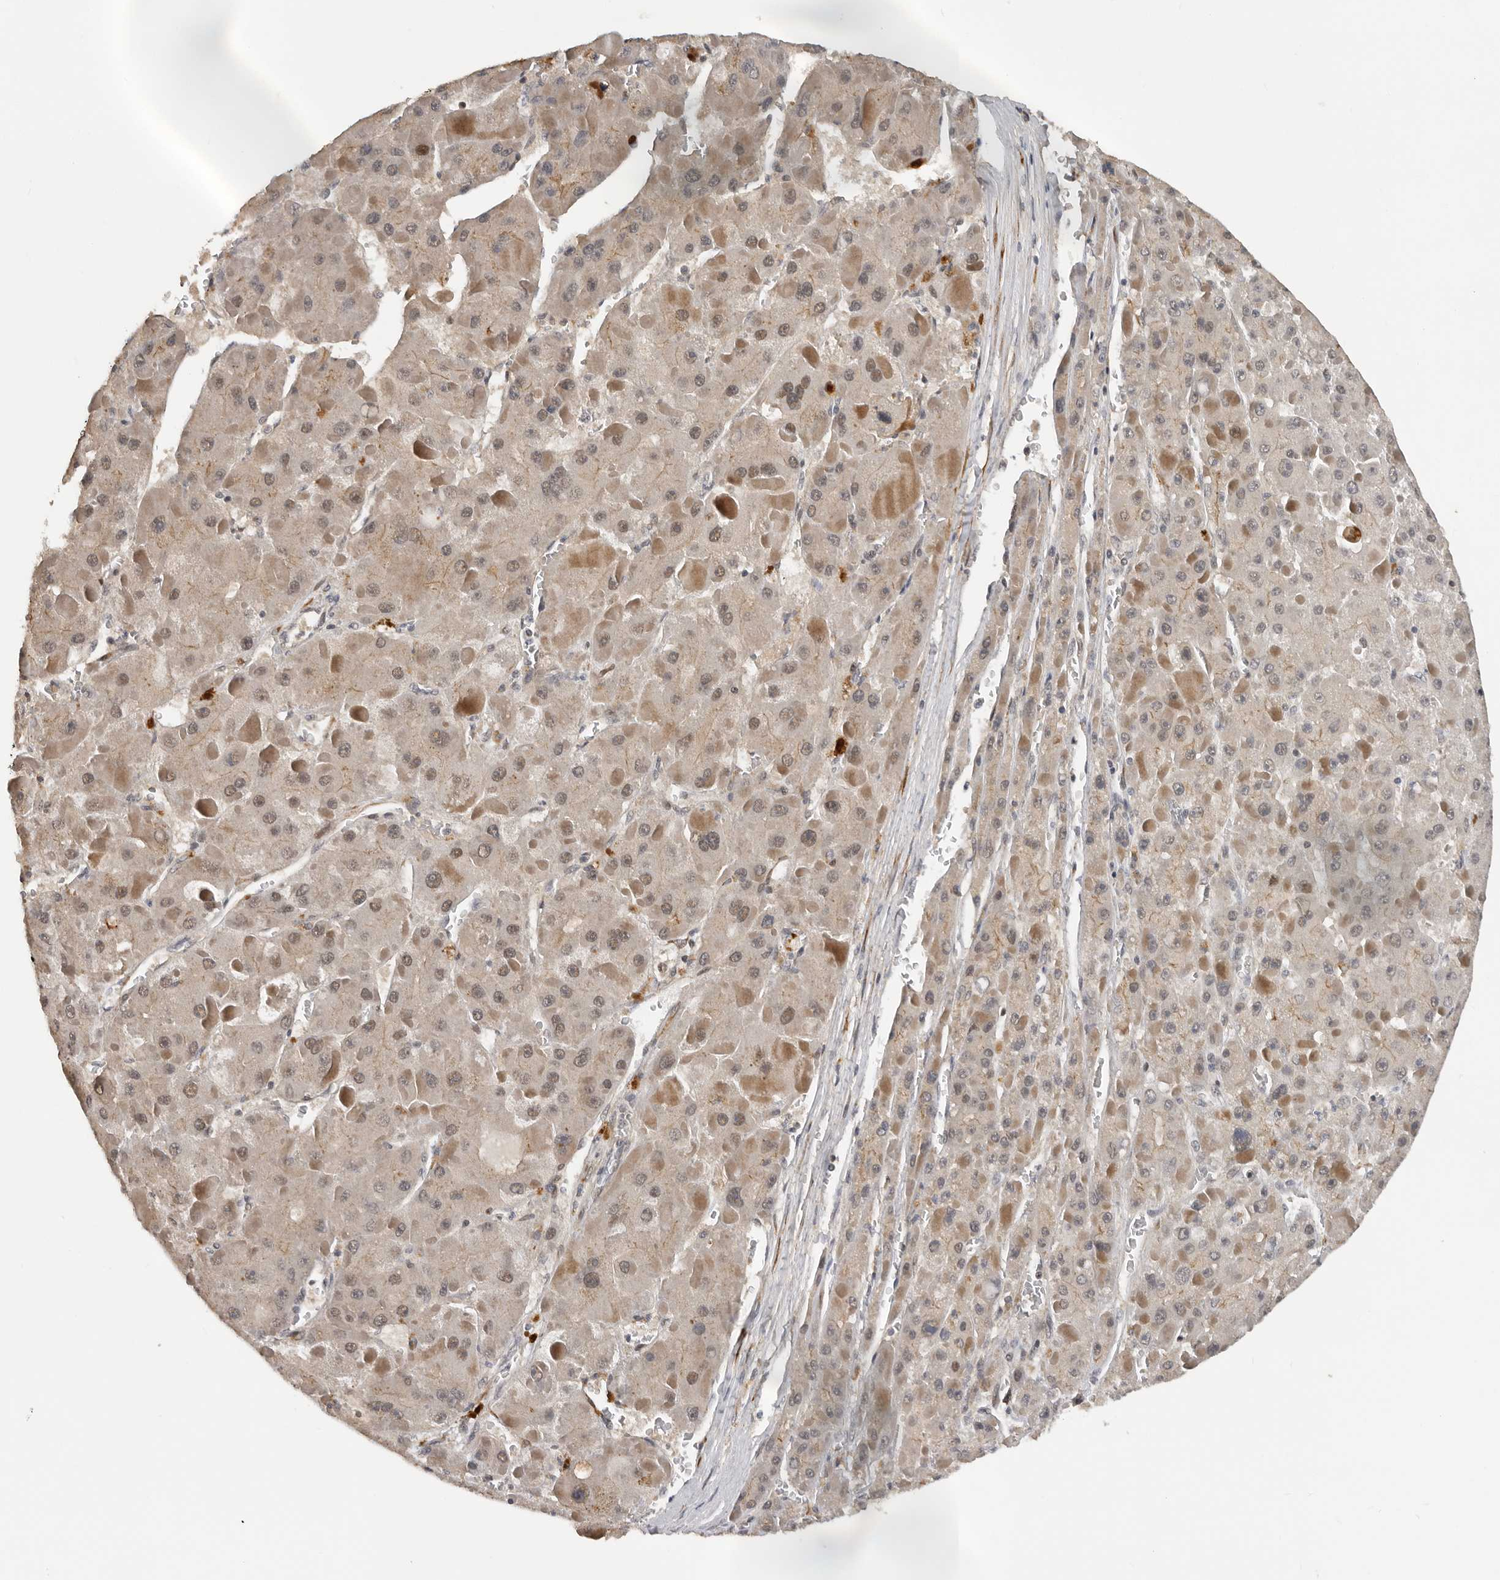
{"staining": {"intensity": "weak", "quantity": "25%-75%", "location": "cytoplasmic/membranous,nuclear"}, "tissue": "liver cancer", "cell_type": "Tumor cells", "image_type": "cancer", "snomed": [{"axis": "morphology", "description": "Carcinoma, Hepatocellular, NOS"}, {"axis": "topography", "description": "Liver"}], "caption": "Immunohistochemistry of liver hepatocellular carcinoma shows low levels of weak cytoplasmic/membranous and nuclear positivity in approximately 25%-75% of tumor cells. (DAB IHC, brown staining for protein, blue staining for nuclei).", "gene": "HENMT1", "patient": {"sex": "female", "age": 73}}